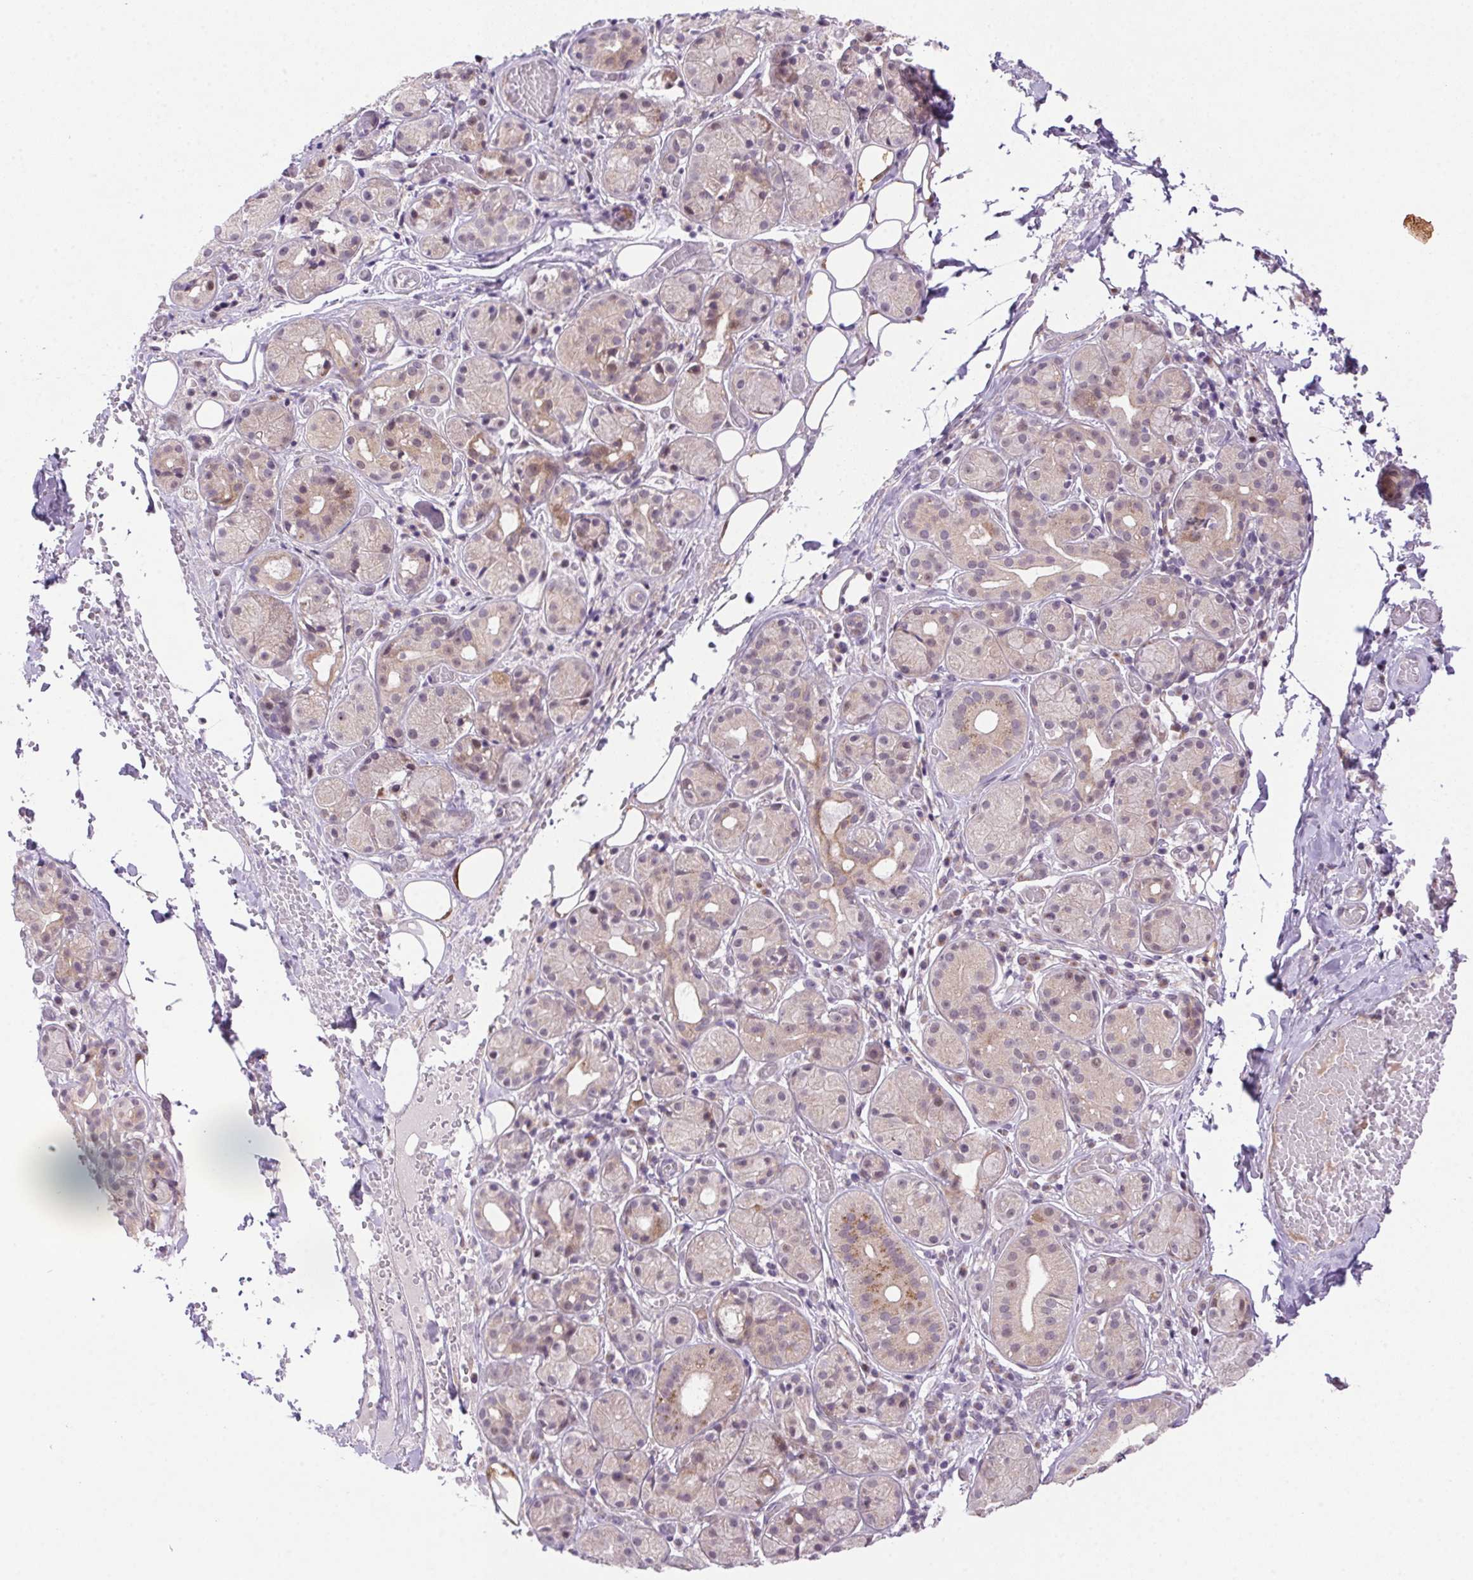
{"staining": {"intensity": "weak", "quantity": "<25%", "location": "cytoplasmic/membranous,nuclear"}, "tissue": "salivary gland", "cell_type": "Glandular cells", "image_type": "normal", "snomed": [{"axis": "morphology", "description": "Normal tissue, NOS"}, {"axis": "topography", "description": "Salivary gland"}, {"axis": "topography", "description": "Peripheral nerve tissue"}], "caption": "Protein analysis of benign salivary gland exhibits no significant positivity in glandular cells. (DAB (3,3'-diaminobenzidine) IHC visualized using brightfield microscopy, high magnification).", "gene": "LRRTM1", "patient": {"sex": "male", "age": 71}}